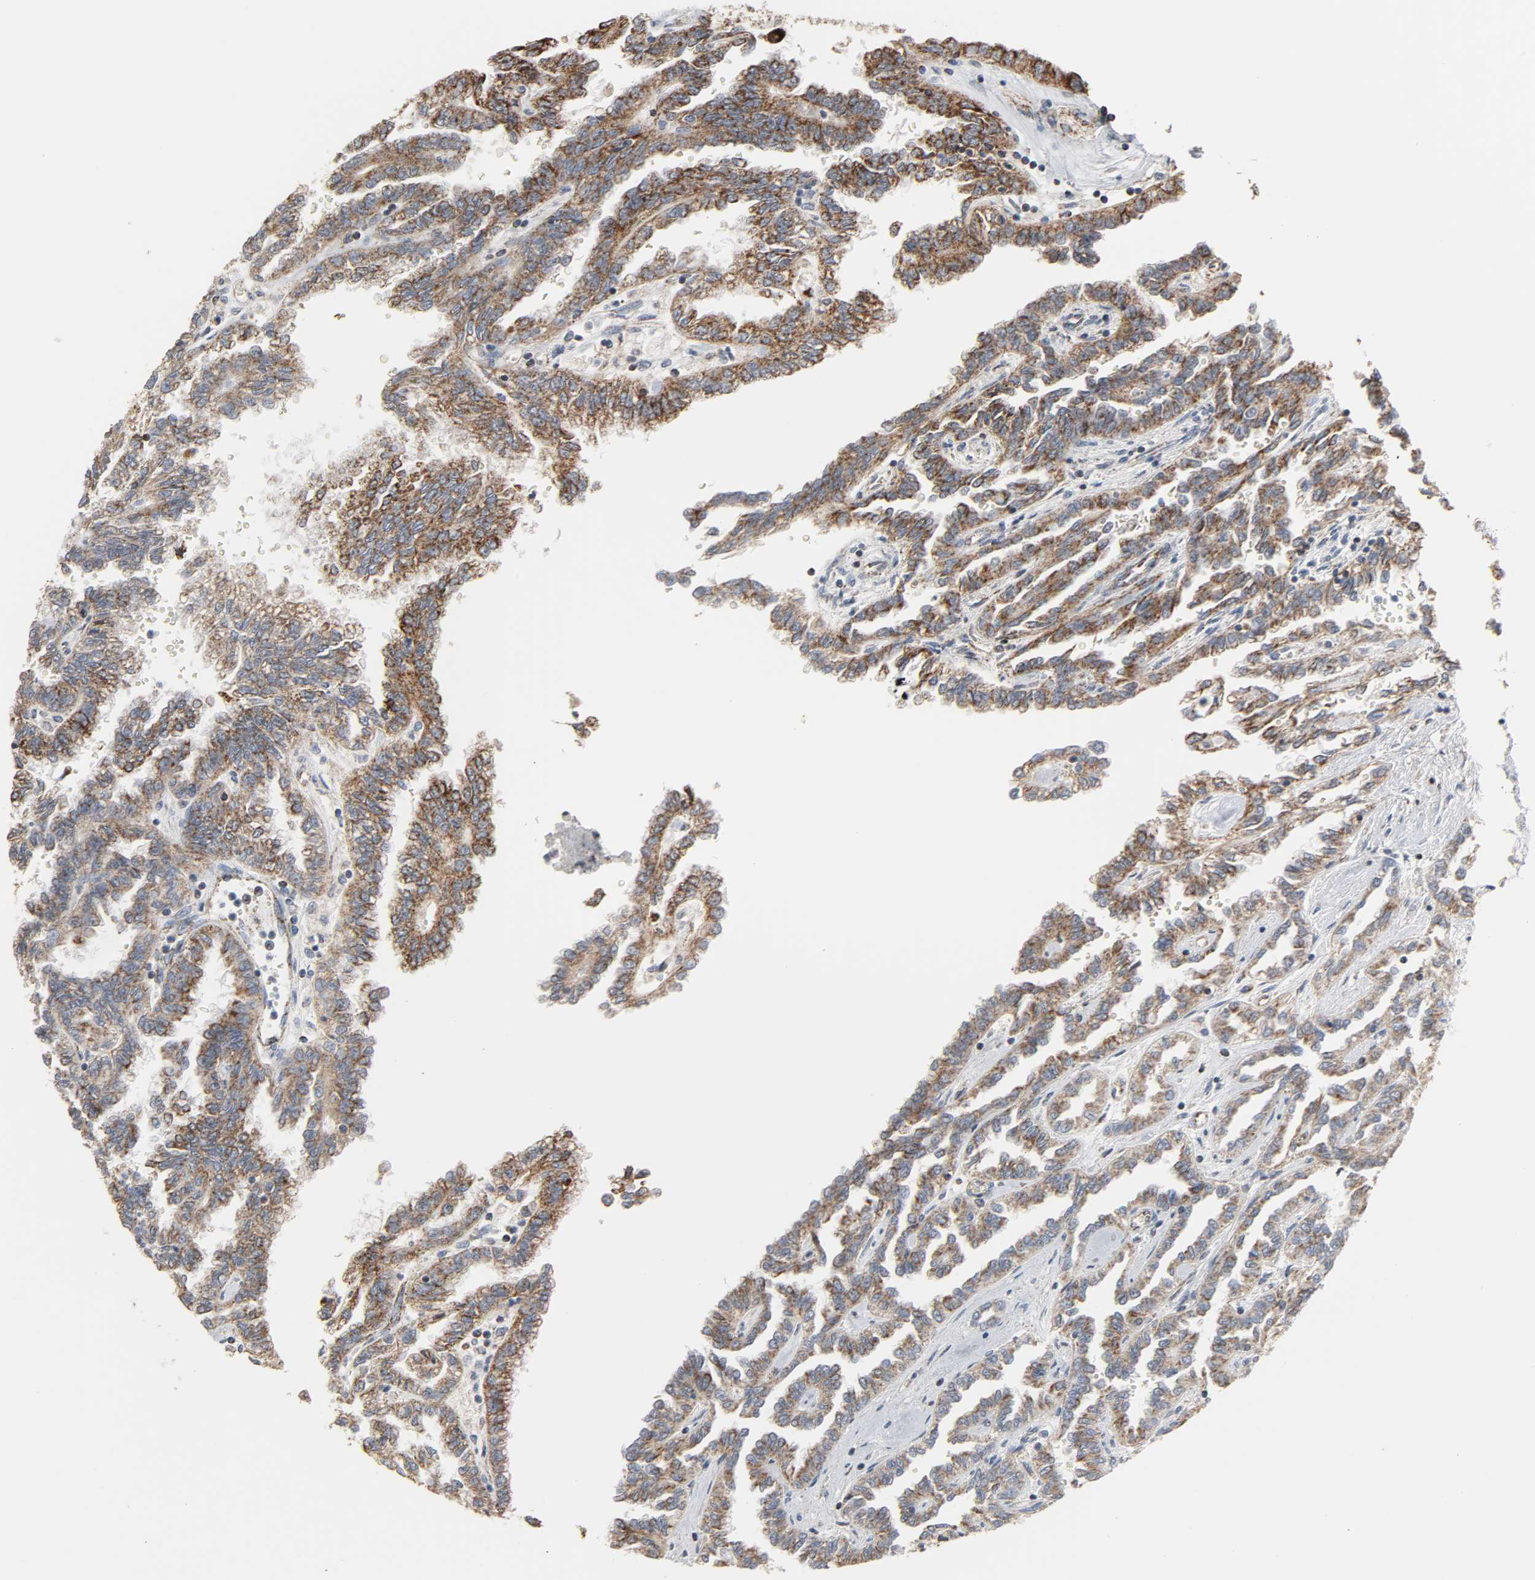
{"staining": {"intensity": "moderate", "quantity": "25%-75%", "location": "cytoplasmic/membranous"}, "tissue": "renal cancer", "cell_type": "Tumor cells", "image_type": "cancer", "snomed": [{"axis": "morphology", "description": "Inflammation, NOS"}, {"axis": "morphology", "description": "Adenocarcinoma, NOS"}, {"axis": "topography", "description": "Kidney"}], "caption": "A brown stain shows moderate cytoplasmic/membranous positivity of a protein in human renal adenocarcinoma tumor cells. Using DAB (3,3'-diaminobenzidine) (brown) and hematoxylin (blue) stains, captured at high magnification using brightfield microscopy.", "gene": "ACAT1", "patient": {"sex": "male", "age": 68}}